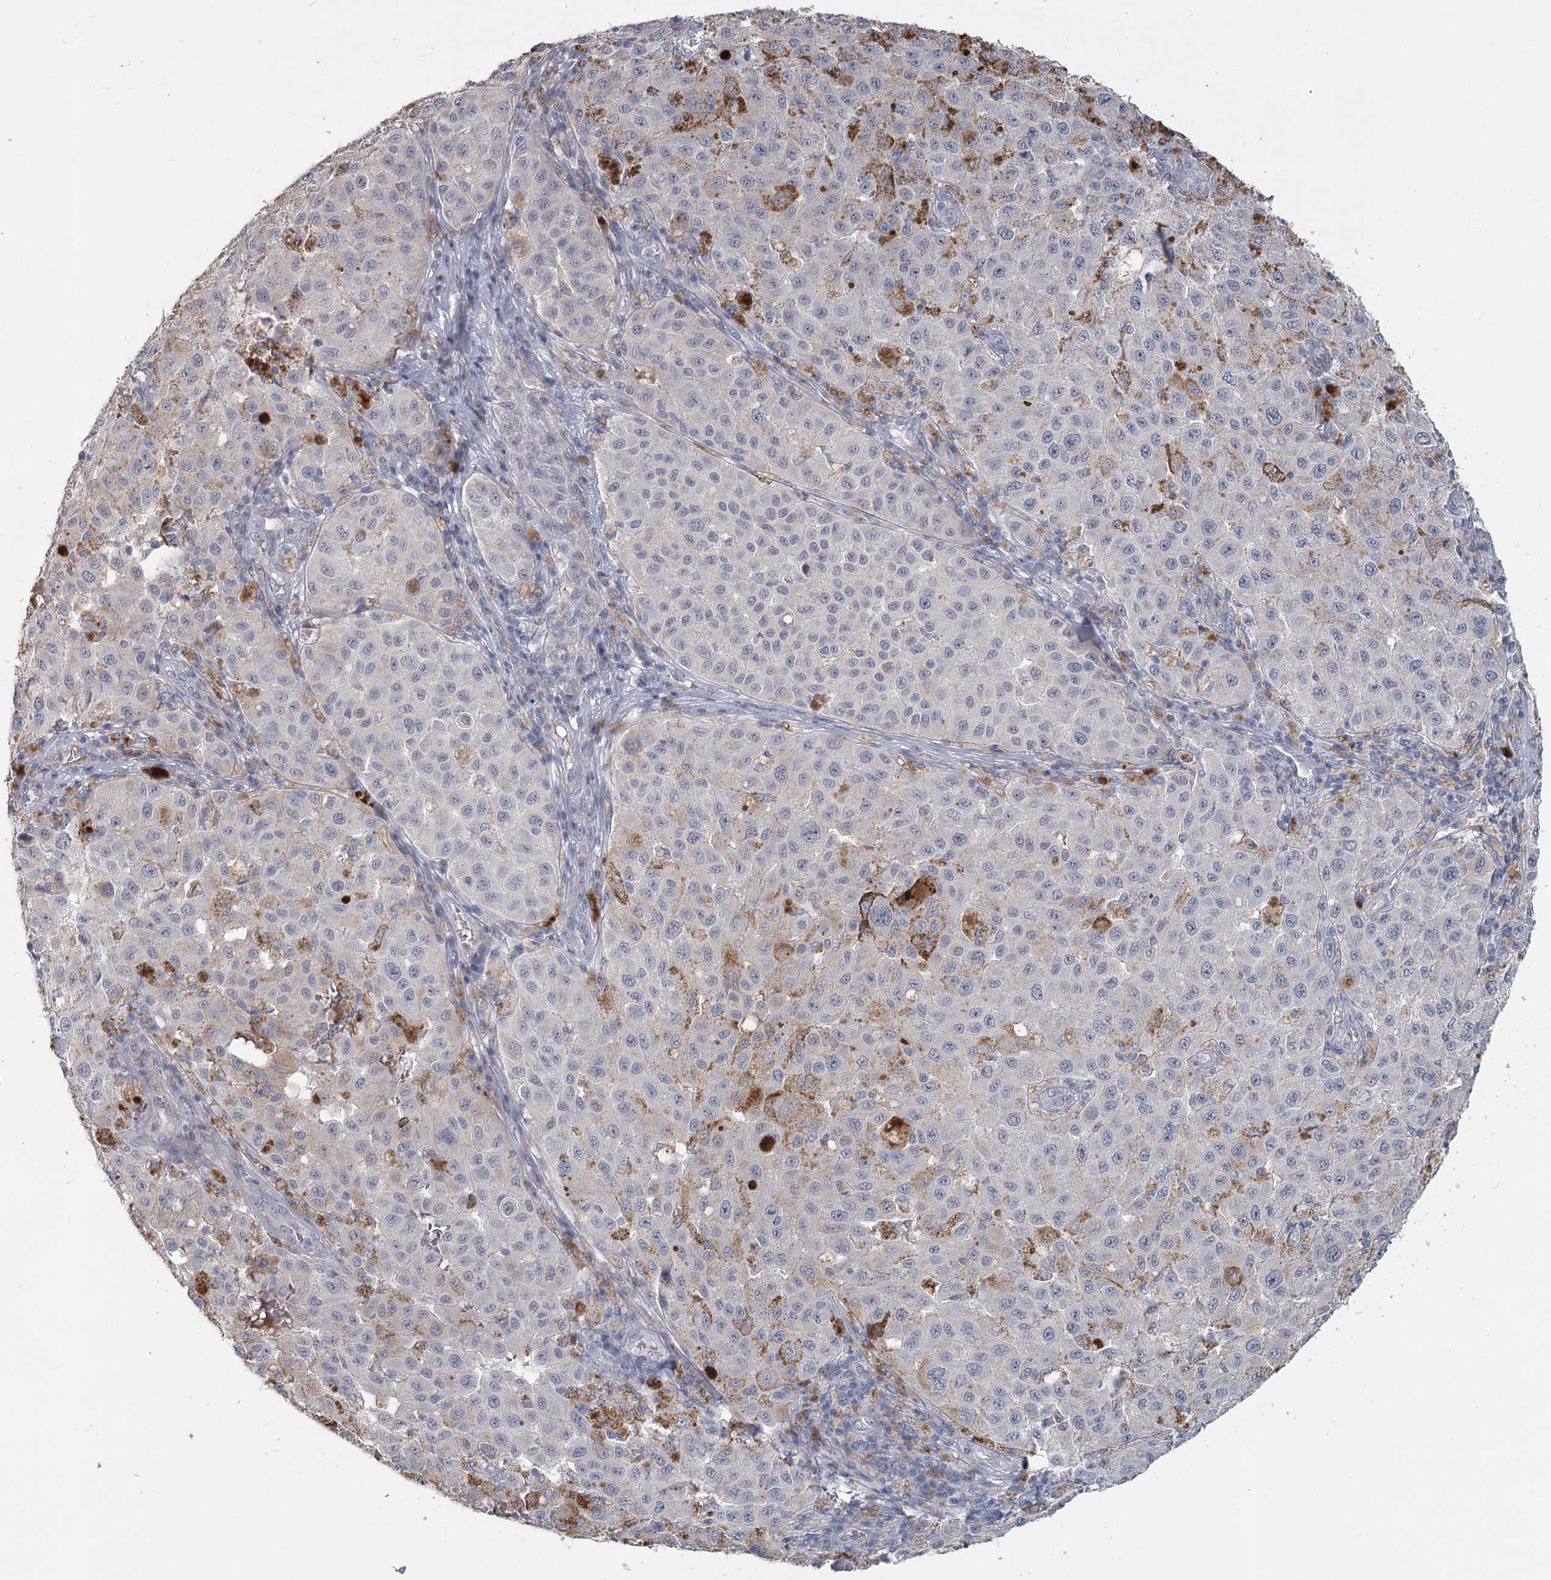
{"staining": {"intensity": "negative", "quantity": "none", "location": "none"}, "tissue": "melanoma", "cell_type": "Tumor cells", "image_type": "cancer", "snomed": [{"axis": "morphology", "description": "Malignant melanoma, NOS"}, {"axis": "topography", "description": "Skin"}], "caption": "Tumor cells show no significant protein positivity in malignant melanoma. (Brightfield microscopy of DAB (3,3'-diaminobenzidine) immunohistochemistry at high magnification).", "gene": "SLC9A3", "patient": {"sex": "female", "age": 64}}